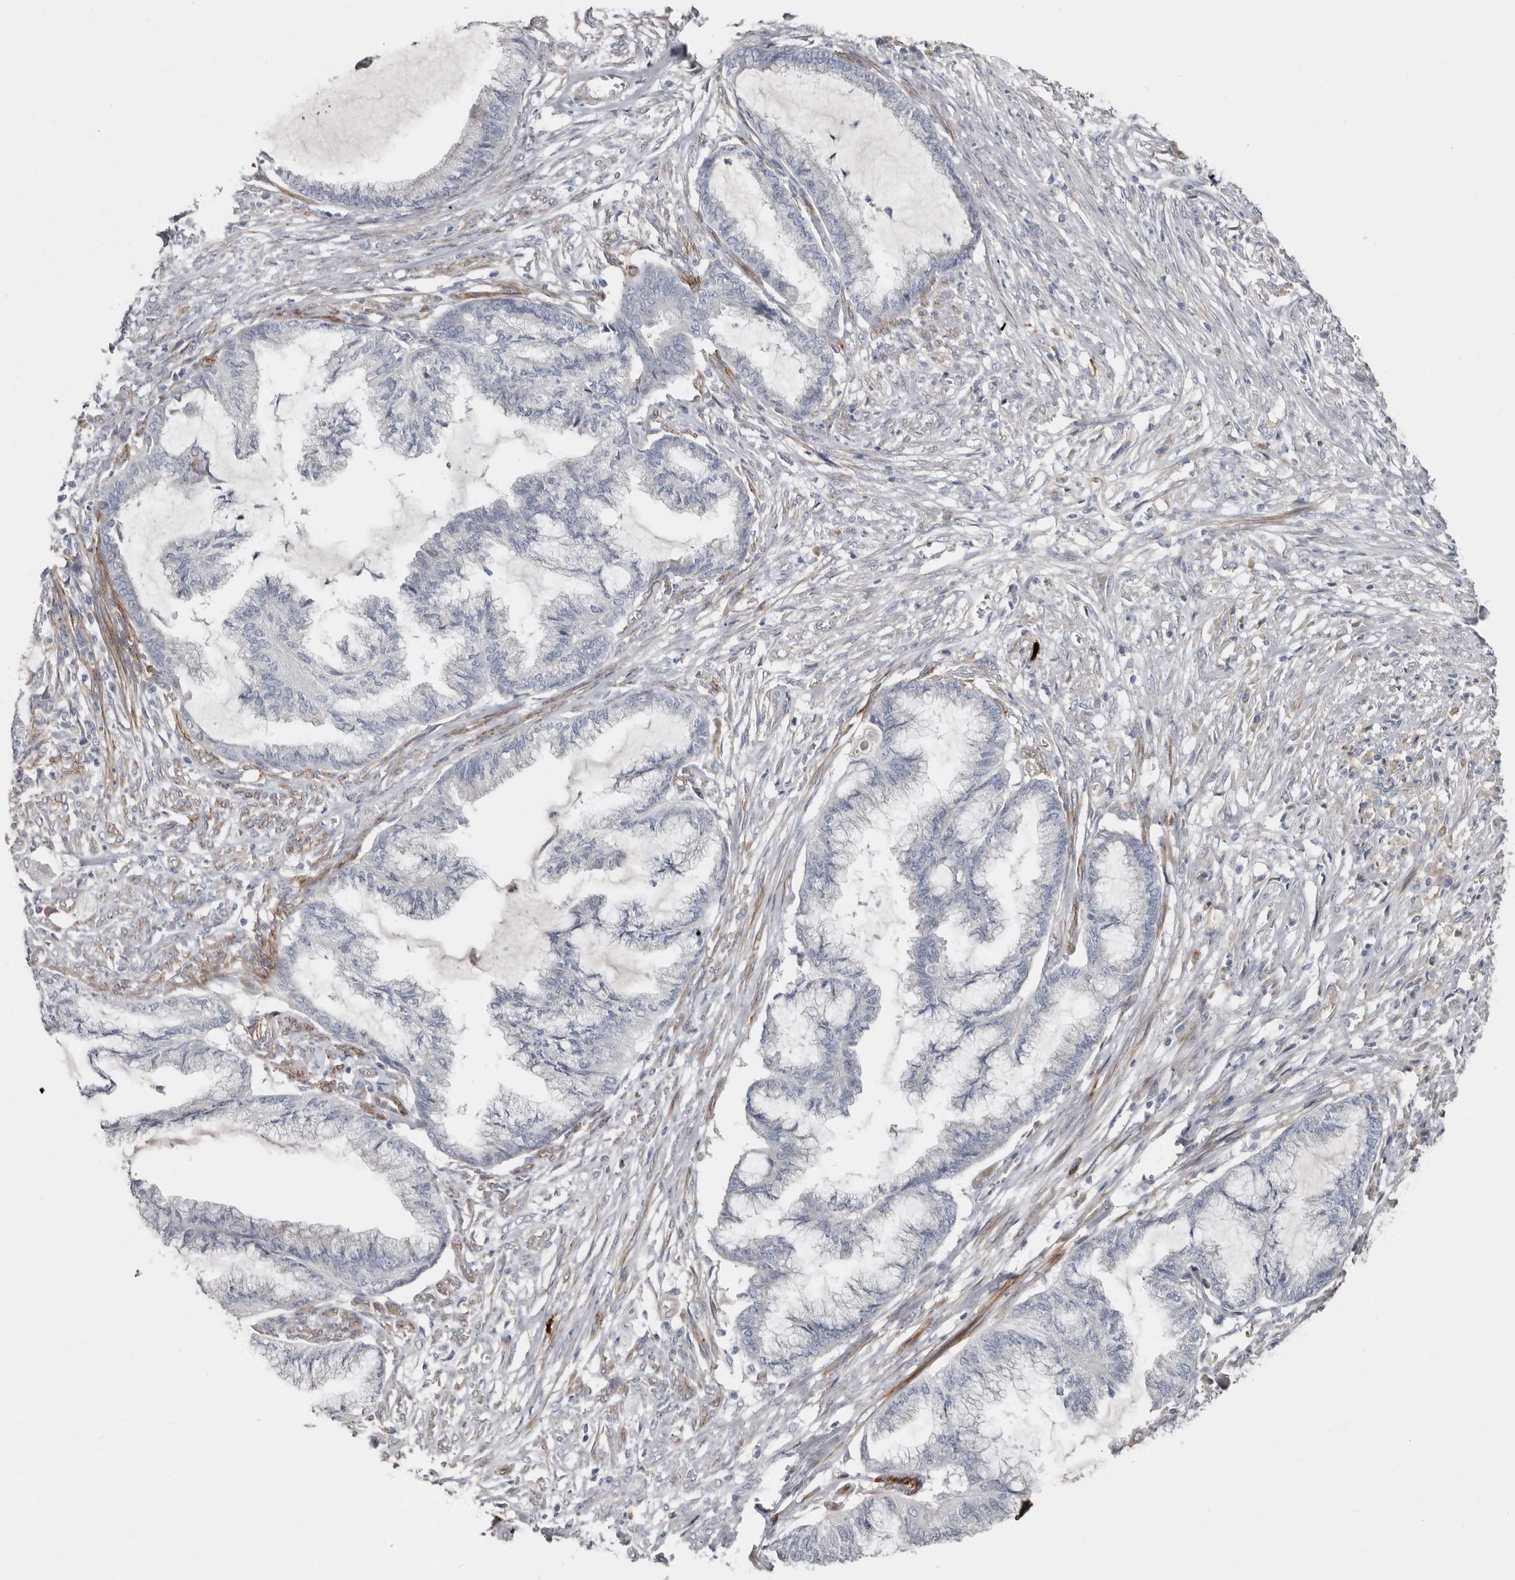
{"staining": {"intensity": "negative", "quantity": "none", "location": "none"}, "tissue": "endometrial cancer", "cell_type": "Tumor cells", "image_type": "cancer", "snomed": [{"axis": "morphology", "description": "Adenocarcinoma, NOS"}, {"axis": "topography", "description": "Endometrium"}], "caption": "This is an immunohistochemistry (IHC) photomicrograph of human endometrial adenocarcinoma. There is no expression in tumor cells.", "gene": "ZNF114", "patient": {"sex": "female", "age": 86}}